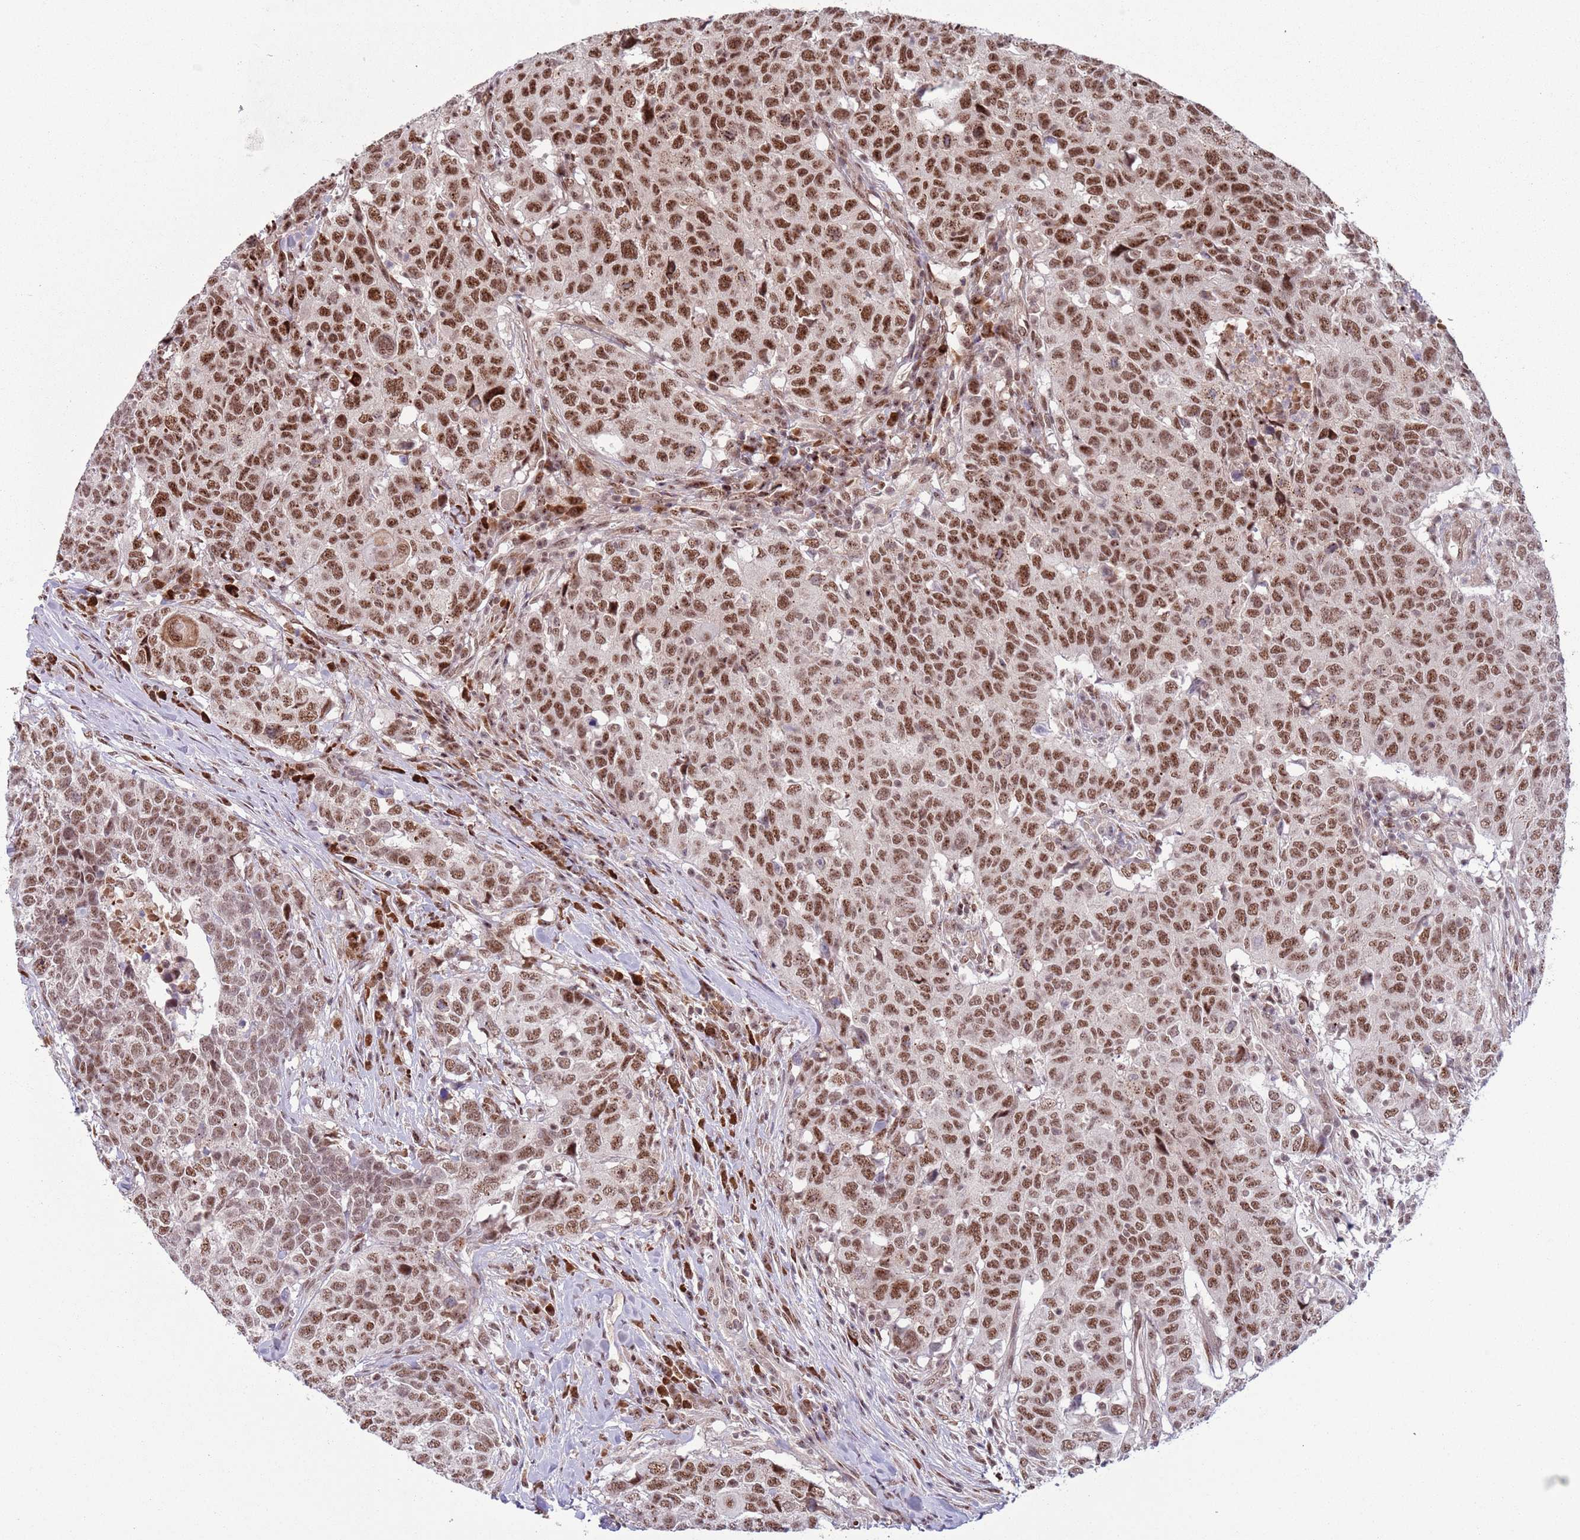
{"staining": {"intensity": "strong", "quantity": ">75%", "location": "nuclear"}, "tissue": "head and neck cancer", "cell_type": "Tumor cells", "image_type": "cancer", "snomed": [{"axis": "morphology", "description": "Normal tissue, NOS"}, {"axis": "morphology", "description": "Squamous cell carcinoma, NOS"}, {"axis": "topography", "description": "Skeletal muscle"}, {"axis": "topography", "description": "Vascular tissue"}, {"axis": "topography", "description": "Peripheral nerve tissue"}, {"axis": "topography", "description": "Head-Neck"}], "caption": "DAB (3,3'-diaminobenzidine) immunohistochemical staining of head and neck cancer demonstrates strong nuclear protein staining in approximately >75% of tumor cells.", "gene": "SIPA1L3", "patient": {"sex": "male", "age": 66}}